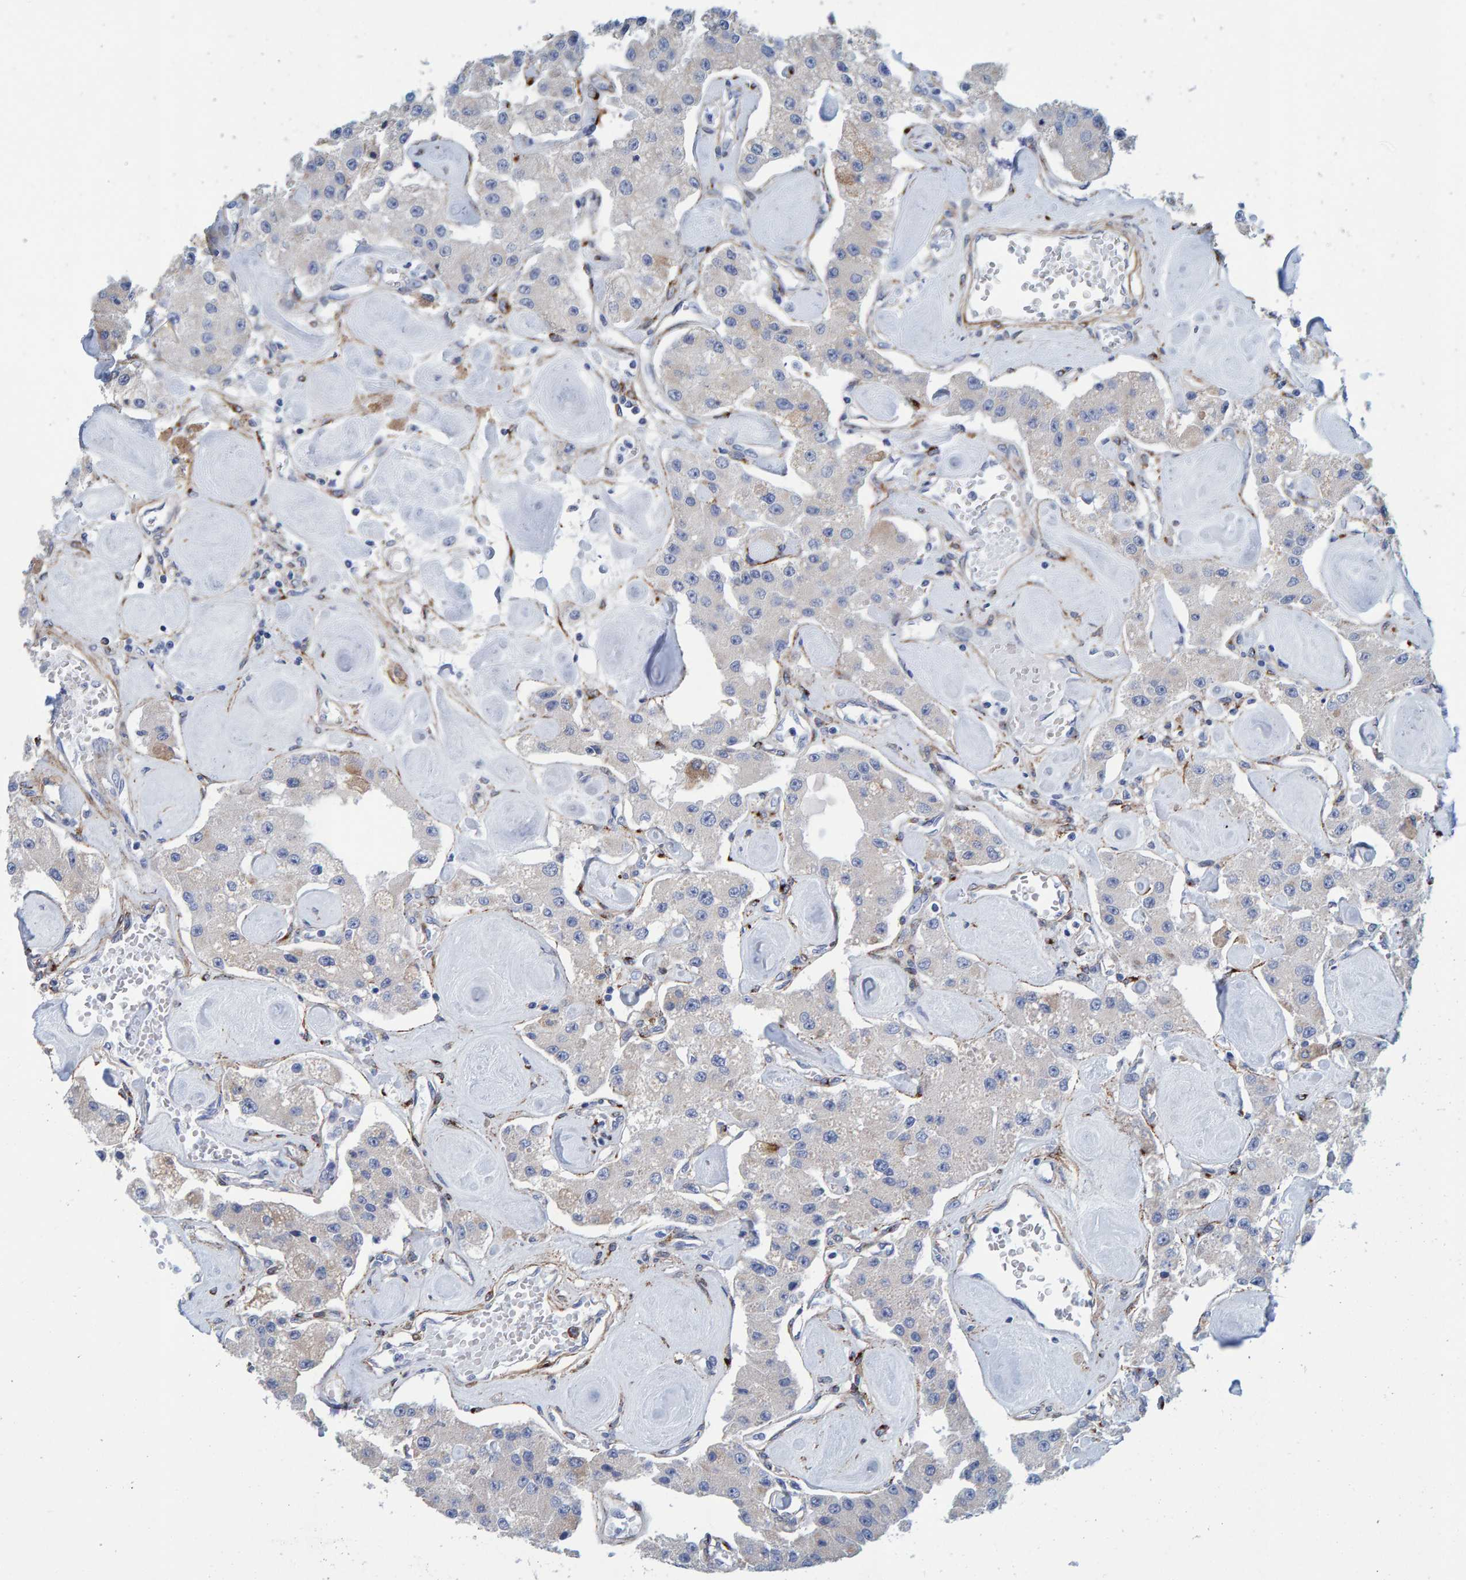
{"staining": {"intensity": "negative", "quantity": "none", "location": "none"}, "tissue": "carcinoid", "cell_type": "Tumor cells", "image_type": "cancer", "snomed": [{"axis": "morphology", "description": "Carcinoid, malignant, NOS"}, {"axis": "topography", "description": "Pancreas"}], "caption": "Carcinoid was stained to show a protein in brown. There is no significant positivity in tumor cells. (DAB IHC, high magnification).", "gene": "LRP1", "patient": {"sex": "male", "age": 41}}